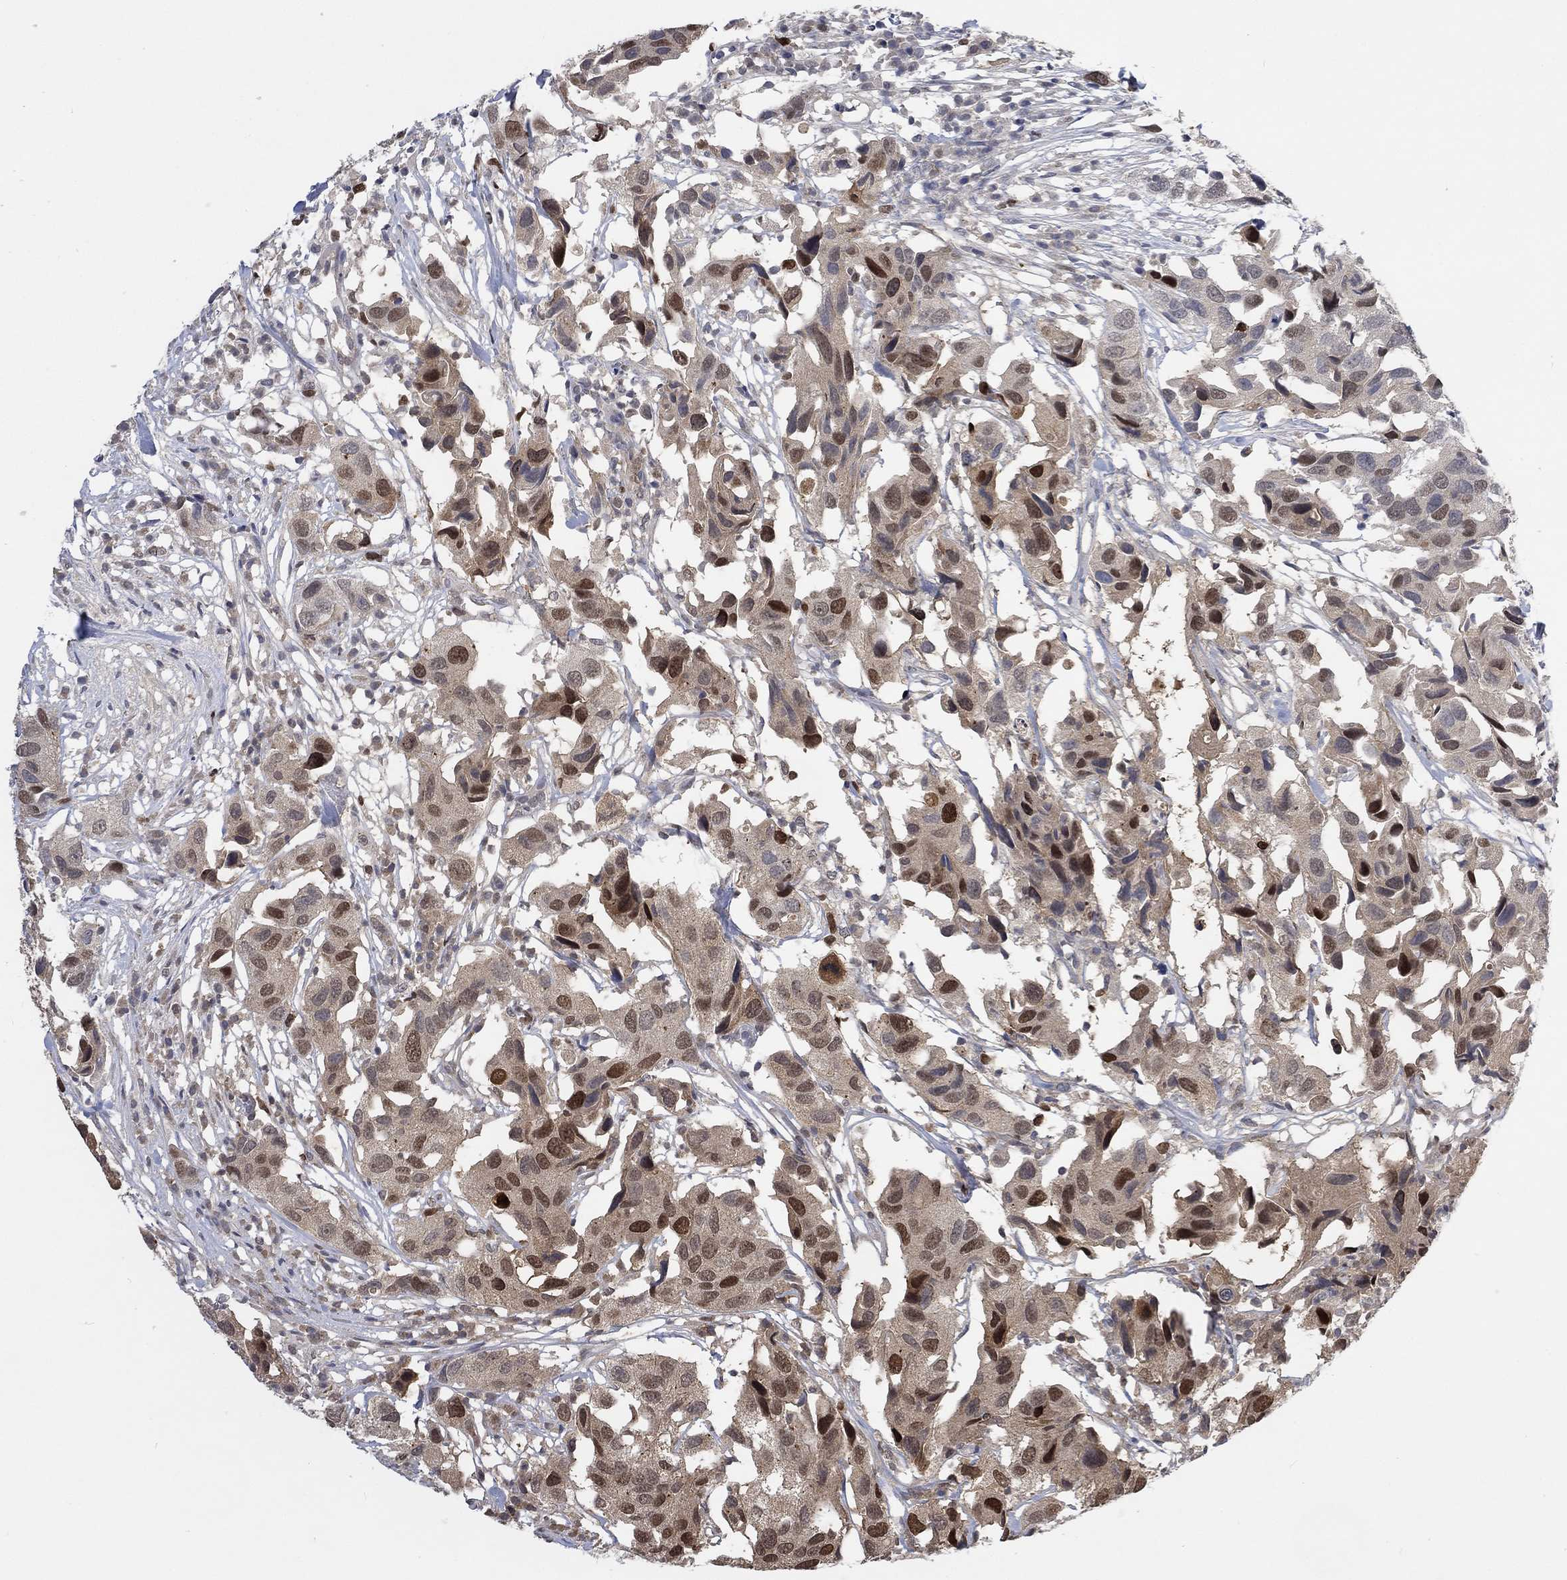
{"staining": {"intensity": "moderate", "quantity": "25%-75%", "location": "cytoplasmic/membranous,nuclear"}, "tissue": "urothelial cancer", "cell_type": "Tumor cells", "image_type": "cancer", "snomed": [{"axis": "morphology", "description": "Urothelial carcinoma, High grade"}, {"axis": "topography", "description": "Urinary bladder"}], "caption": "Moderate cytoplasmic/membranous and nuclear staining is seen in about 25%-75% of tumor cells in high-grade urothelial carcinoma. Using DAB (3,3'-diaminobenzidine) (brown) and hematoxylin (blue) stains, captured at high magnification using brightfield microscopy.", "gene": "RAD54L2", "patient": {"sex": "male", "age": 79}}